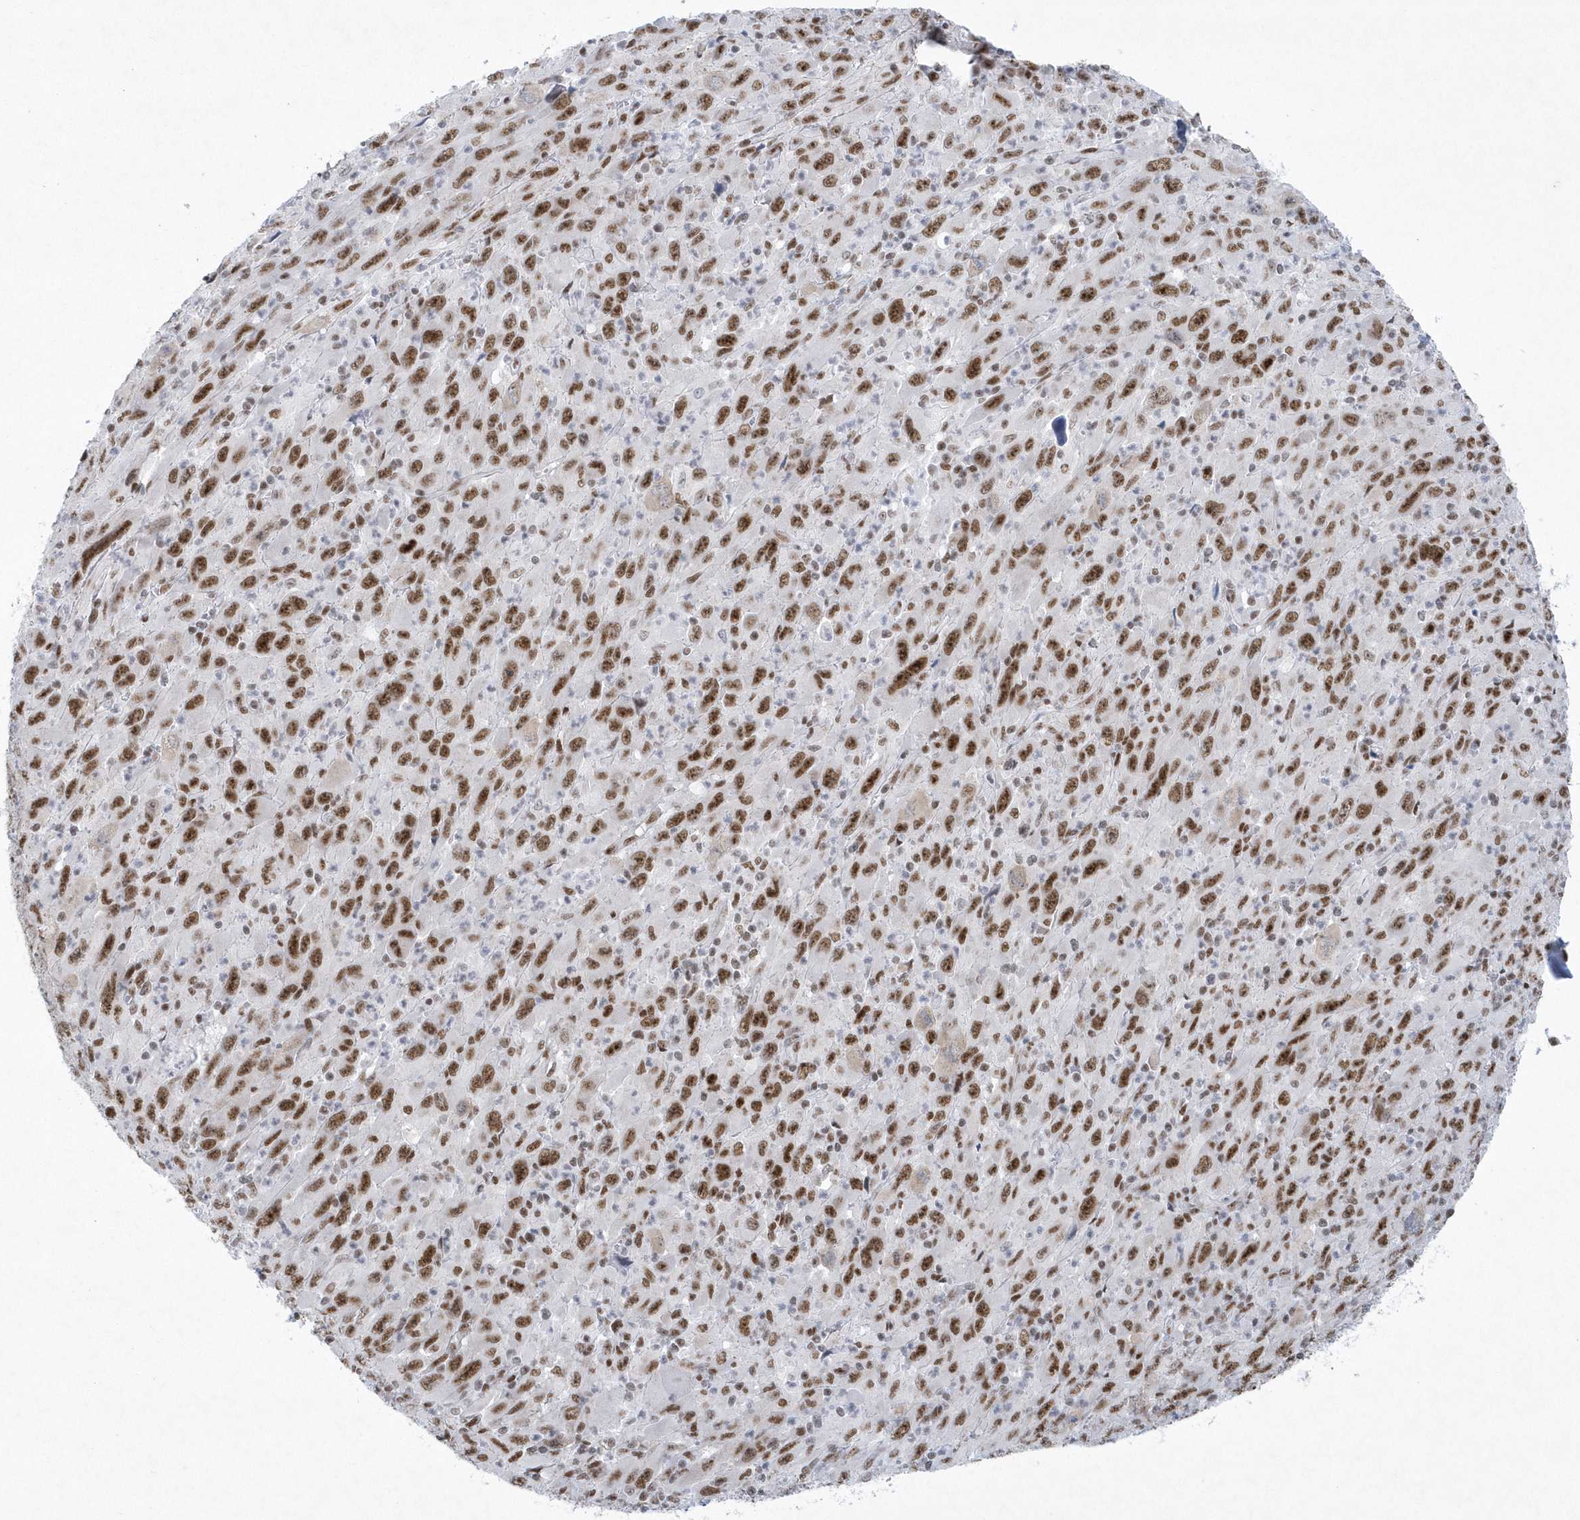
{"staining": {"intensity": "moderate", "quantity": ">75%", "location": "nuclear"}, "tissue": "melanoma", "cell_type": "Tumor cells", "image_type": "cancer", "snomed": [{"axis": "morphology", "description": "Malignant melanoma, Metastatic site"}, {"axis": "topography", "description": "Skin"}], "caption": "Human melanoma stained for a protein (brown) displays moderate nuclear positive positivity in about >75% of tumor cells.", "gene": "DCLRE1A", "patient": {"sex": "female", "age": 56}}